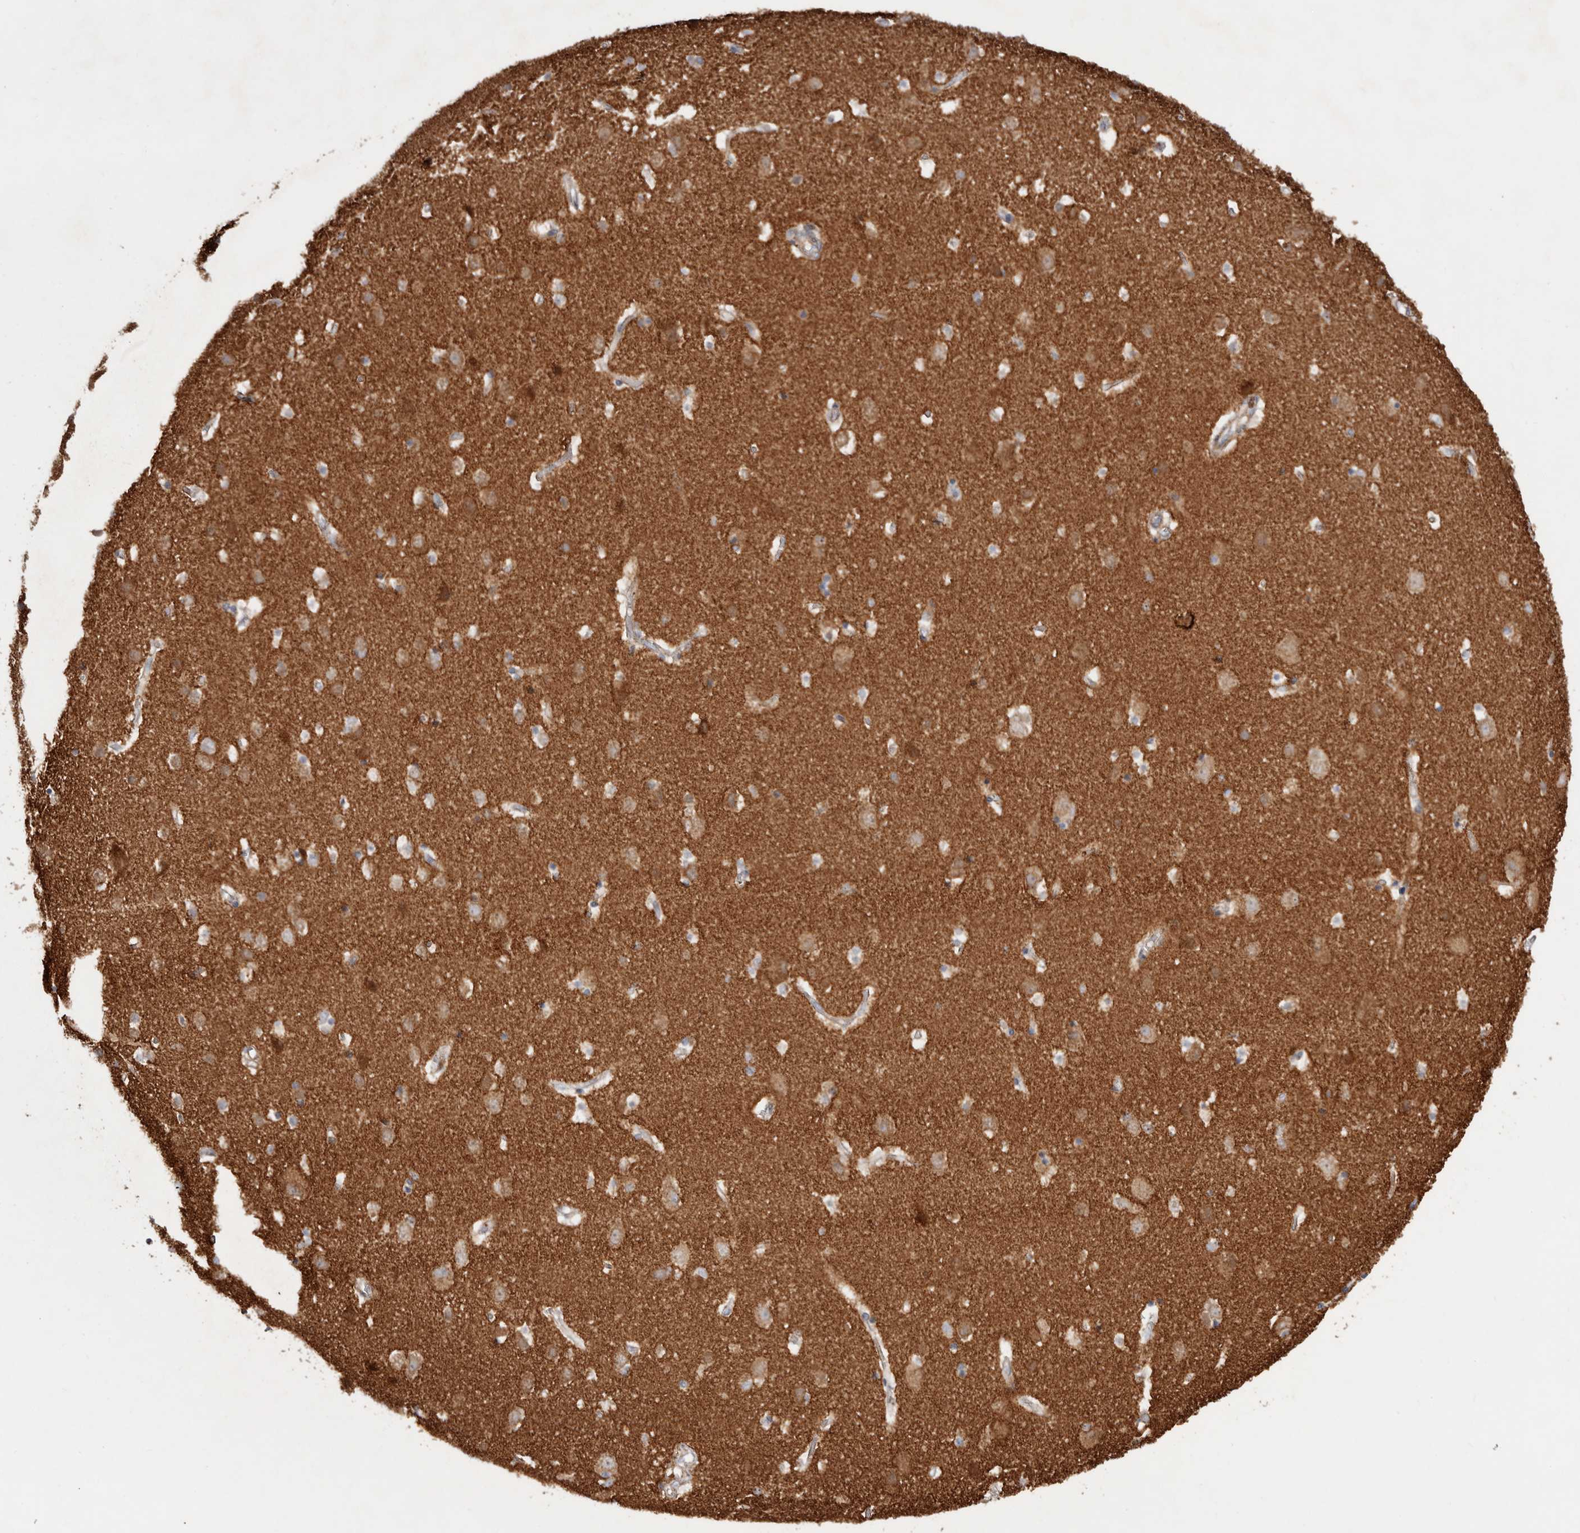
{"staining": {"intensity": "weak", "quantity": ">75%", "location": "cytoplasmic/membranous"}, "tissue": "cerebral cortex", "cell_type": "Endothelial cells", "image_type": "normal", "snomed": [{"axis": "morphology", "description": "Normal tissue, NOS"}, {"axis": "topography", "description": "Cerebral cortex"}], "caption": "Immunohistochemical staining of normal human cerebral cortex displays low levels of weak cytoplasmic/membranous staining in about >75% of endothelial cells. (DAB (3,3'-diaminobenzidine) IHC, brown staining for protein, blue staining for nuclei).", "gene": "PTPN22", "patient": {"sex": "male", "age": 54}}